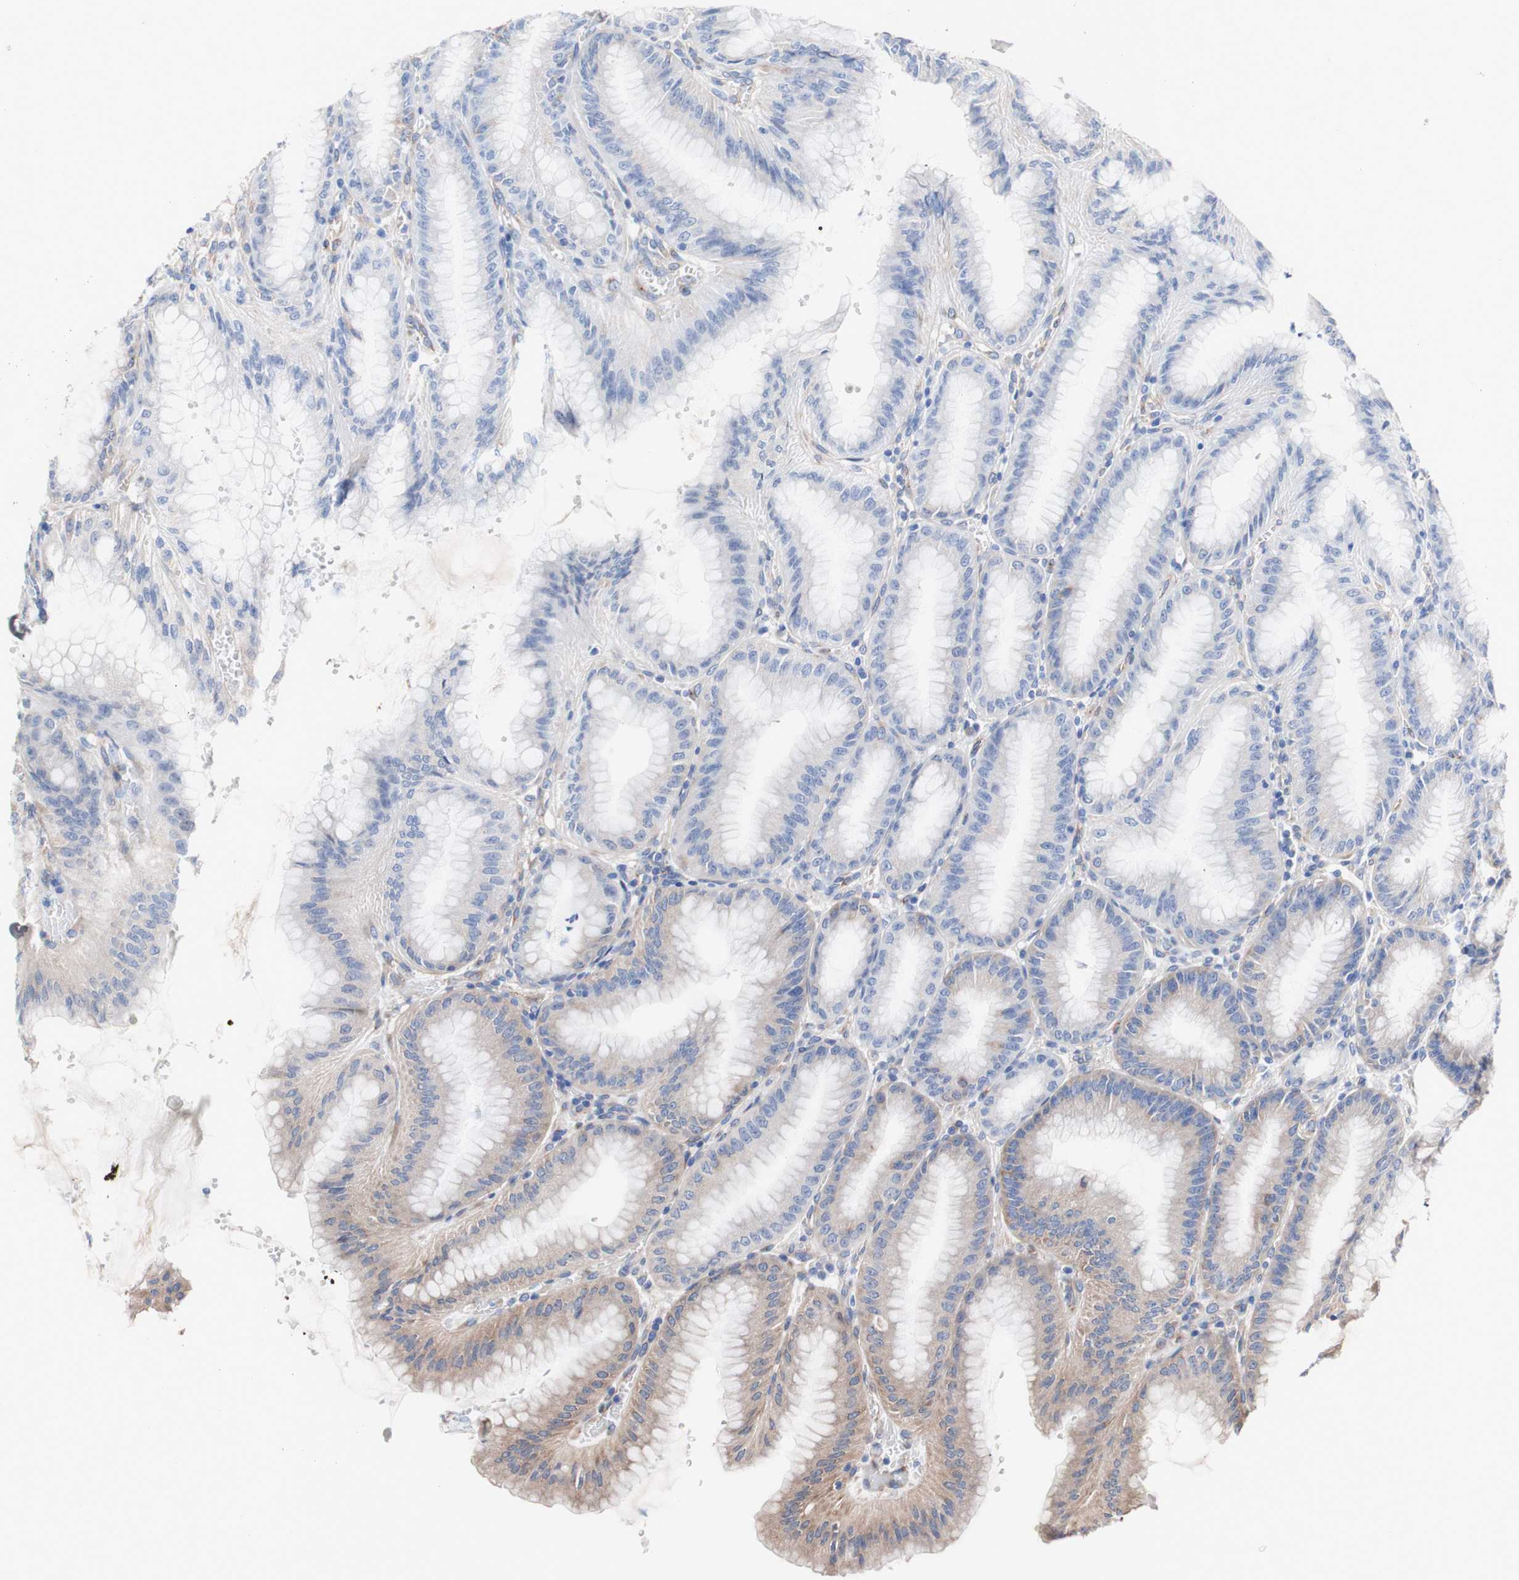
{"staining": {"intensity": "moderate", "quantity": ">75%", "location": "cytoplasmic/membranous"}, "tissue": "stomach", "cell_type": "Glandular cells", "image_type": "normal", "snomed": [{"axis": "morphology", "description": "Normal tissue, NOS"}, {"axis": "topography", "description": "Stomach, lower"}], "caption": "Immunohistochemical staining of unremarkable human stomach reveals medium levels of moderate cytoplasmic/membranous expression in approximately >75% of glandular cells. (DAB IHC, brown staining for protein, blue staining for nuclei).", "gene": "LRIG3", "patient": {"sex": "male", "age": 71}}